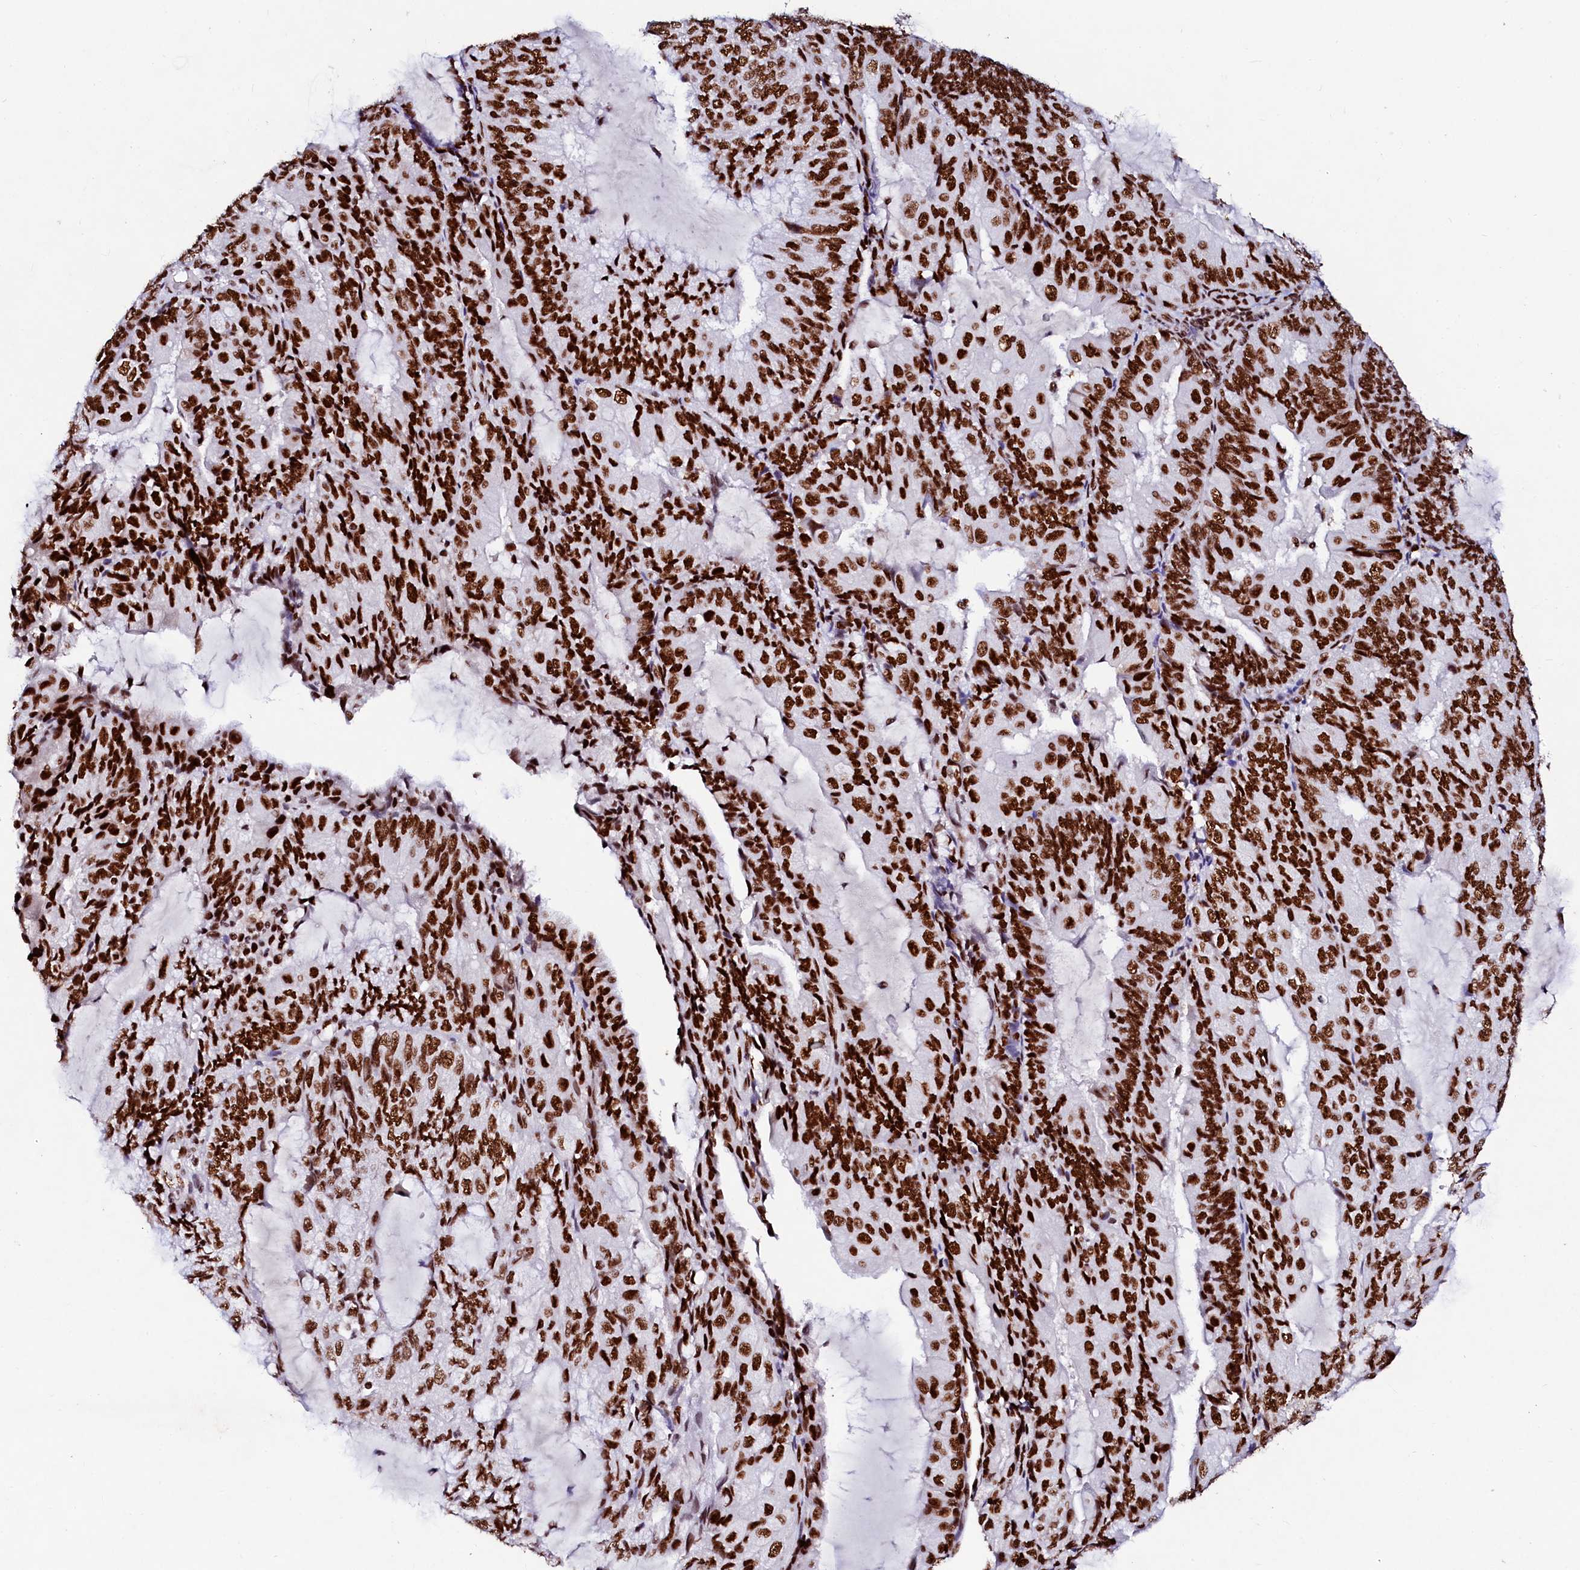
{"staining": {"intensity": "strong", "quantity": ">75%", "location": "nuclear"}, "tissue": "endometrial cancer", "cell_type": "Tumor cells", "image_type": "cancer", "snomed": [{"axis": "morphology", "description": "Adenocarcinoma, NOS"}, {"axis": "topography", "description": "Endometrium"}], "caption": "A brown stain labels strong nuclear positivity of a protein in endometrial adenocarcinoma tumor cells. (IHC, brightfield microscopy, high magnification).", "gene": "CPSF6", "patient": {"sex": "female", "age": 81}}